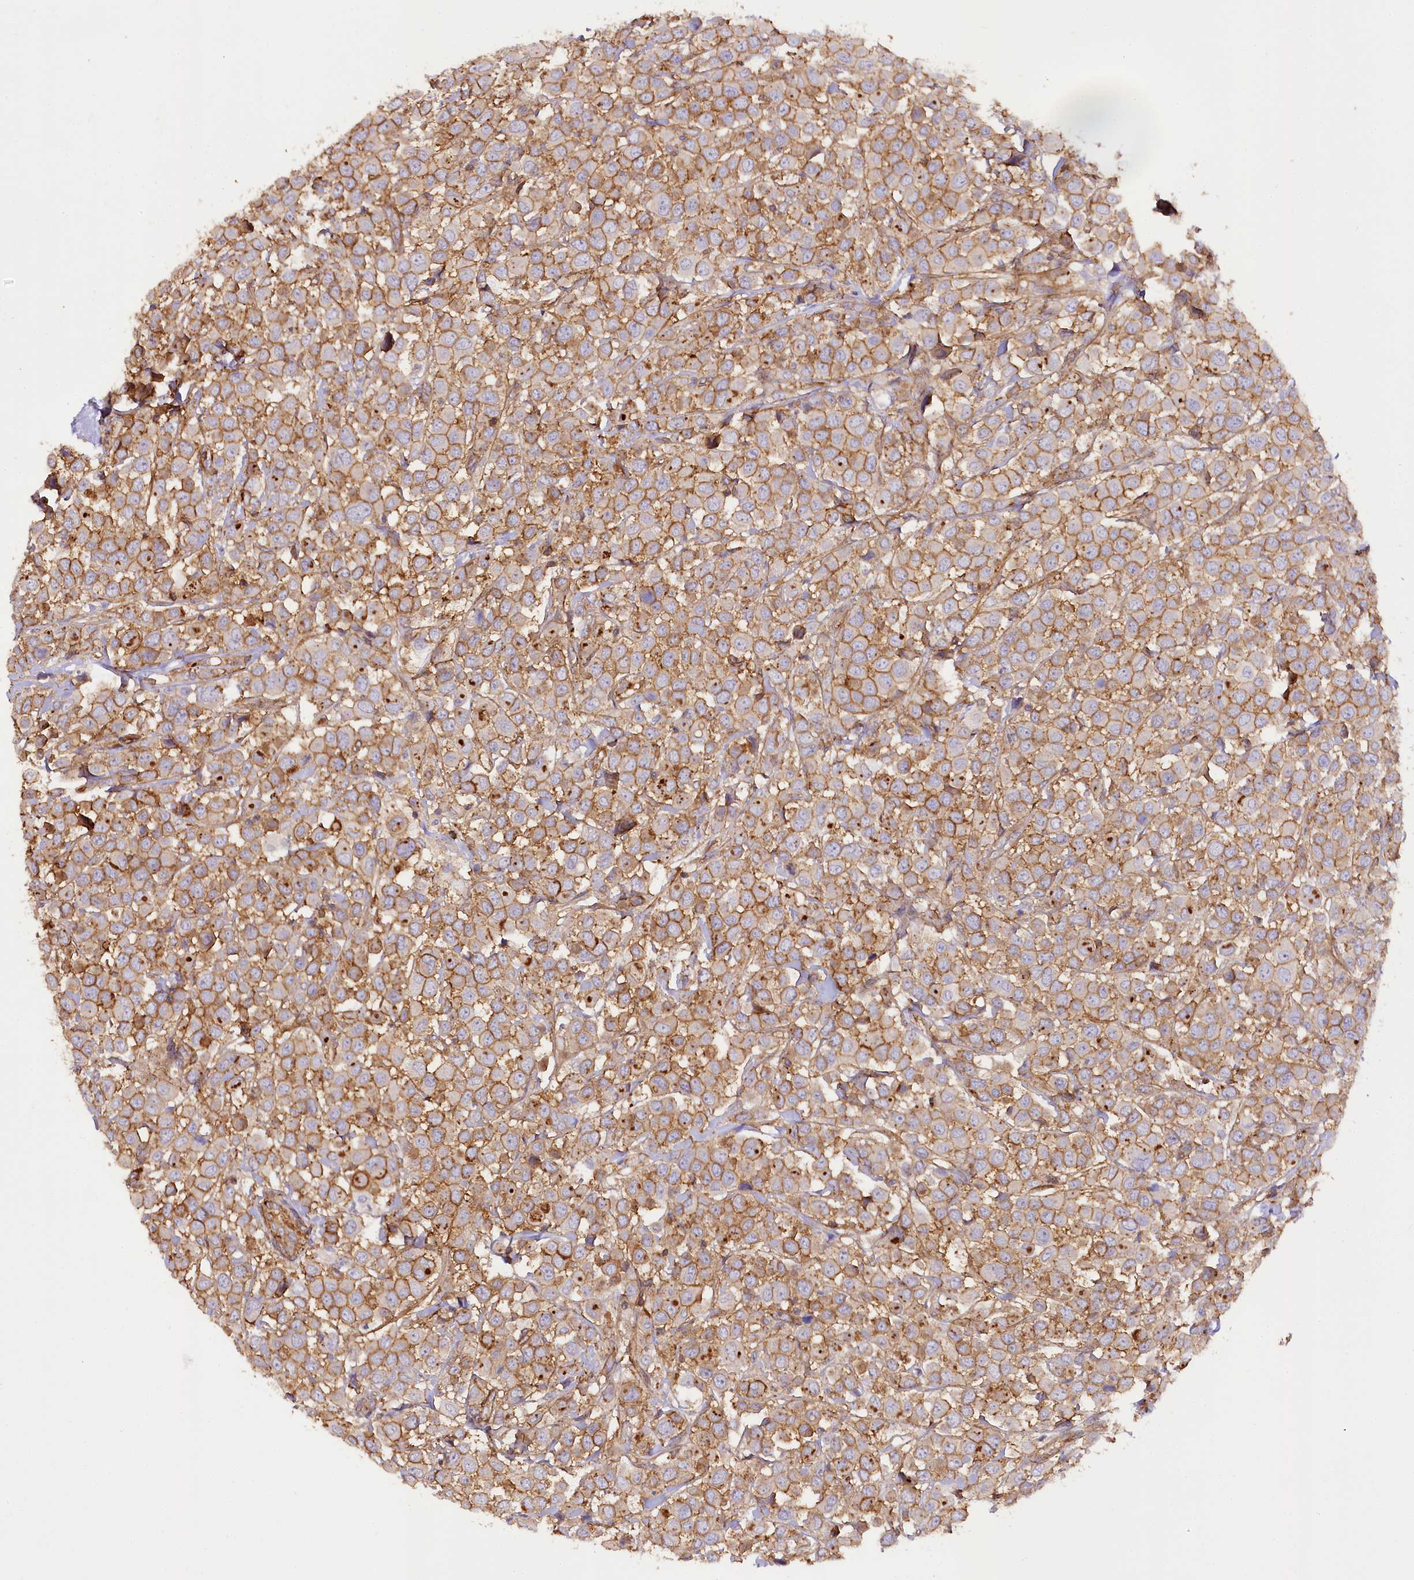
{"staining": {"intensity": "moderate", "quantity": ">75%", "location": "cytoplasmic/membranous"}, "tissue": "breast cancer", "cell_type": "Tumor cells", "image_type": "cancer", "snomed": [{"axis": "morphology", "description": "Duct carcinoma"}, {"axis": "topography", "description": "Breast"}], "caption": "Tumor cells exhibit medium levels of moderate cytoplasmic/membranous positivity in approximately >75% of cells in intraductal carcinoma (breast).", "gene": "SYNPO2", "patient": {"sex": "female", "age": 61}}